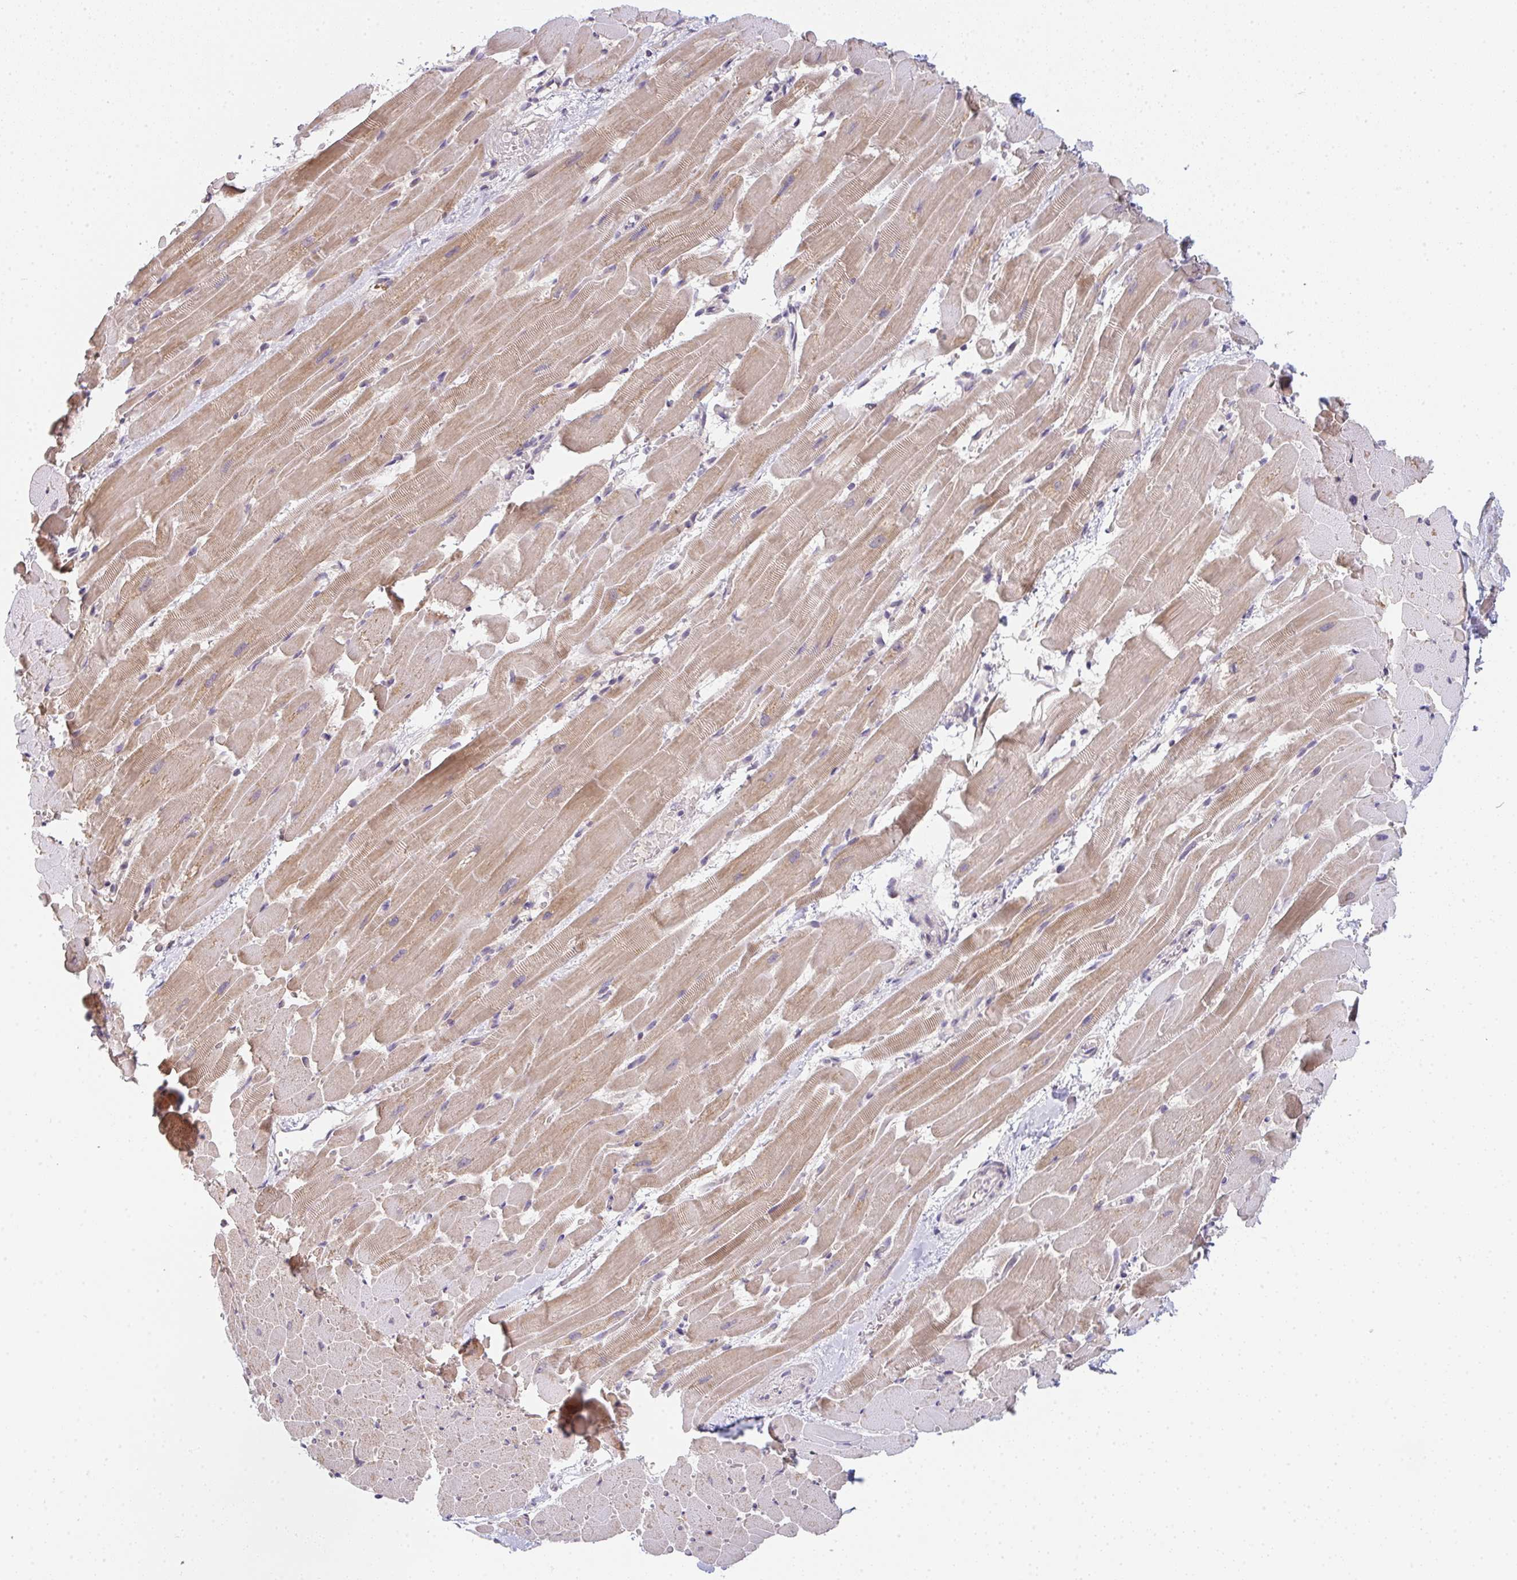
{"staining": {"intensity": "moderate", "quantity": "25%-75%", "location": "cytoplasmic/membranous"}, "tissue": "heart muscle", "cell_type": "Cardiomyocytes", "image_type": "normal", "snomed": [{"axis": "morphology", "description": "Normal tissue, NOS"}, {"axis": "topography", "description": "Heart"}], "caption": "Immunohistochemical staining of benign human heart muscle displays 25%-75% levels of moderate cytoplasmic/membranous protein staining in approximately 25%-75% of cardiomyocytes.", "gene": "TNFRSF10A", "patient": {"sex": "male", "age": 37}}